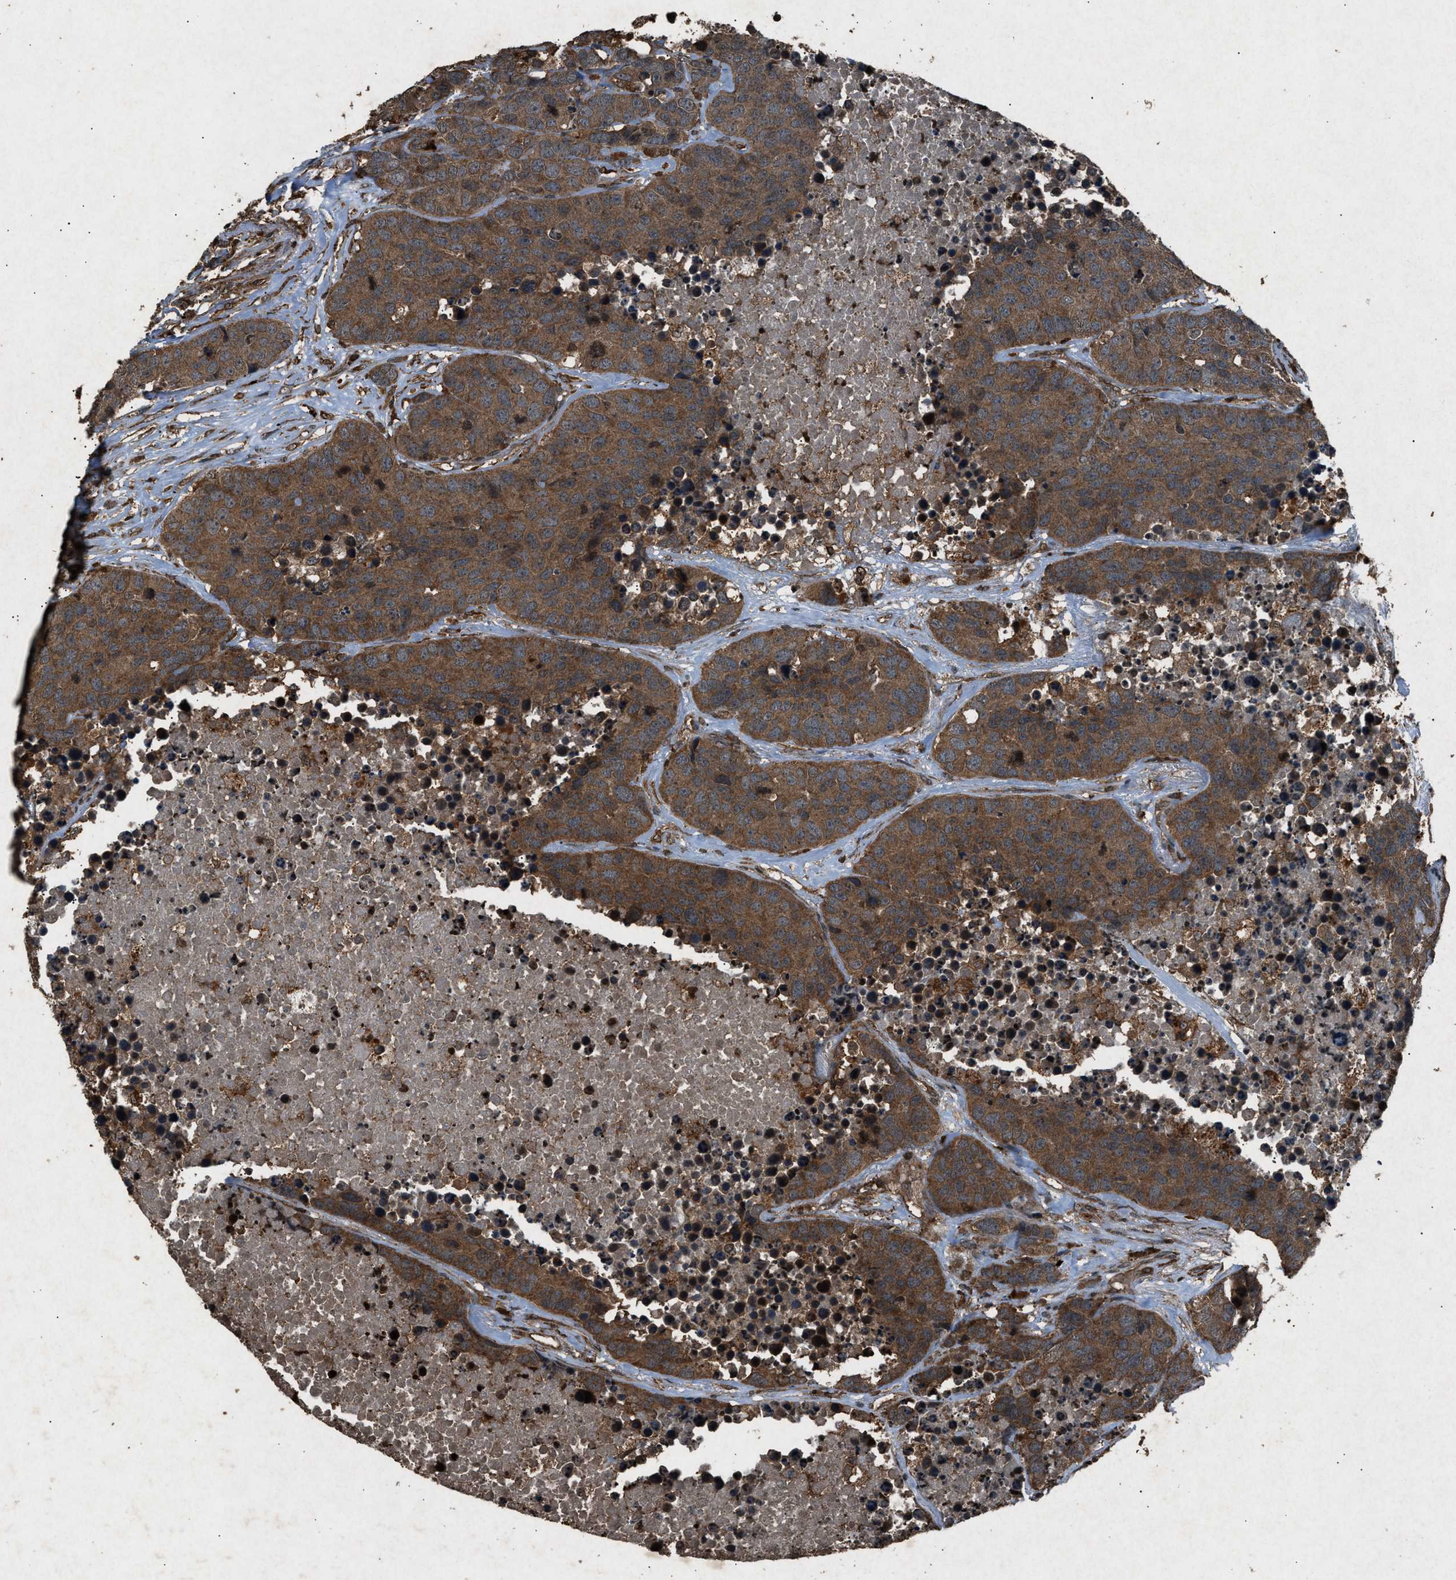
{"staining": {"intensity": "strong", "quantity": ">75%", "location": "cytoplasmic/membranous"}, "tissue": "carcinoid", "cell_type": "Tumor cells", "image_type": "cancer", "snomed": [{"axis": "morphology", "description": "Carcinoid, malignant, NOS"}, {"axis": "topography", "description": "Lung"}], "caption": "This photomicrograph shows IHC staining of human malignant carcinoid, with high strong cytoplasmic/membranous expression in about >75% of tumor cells.", "gene": "OAS1", "patient": {"sex": "male", "age": 60}}